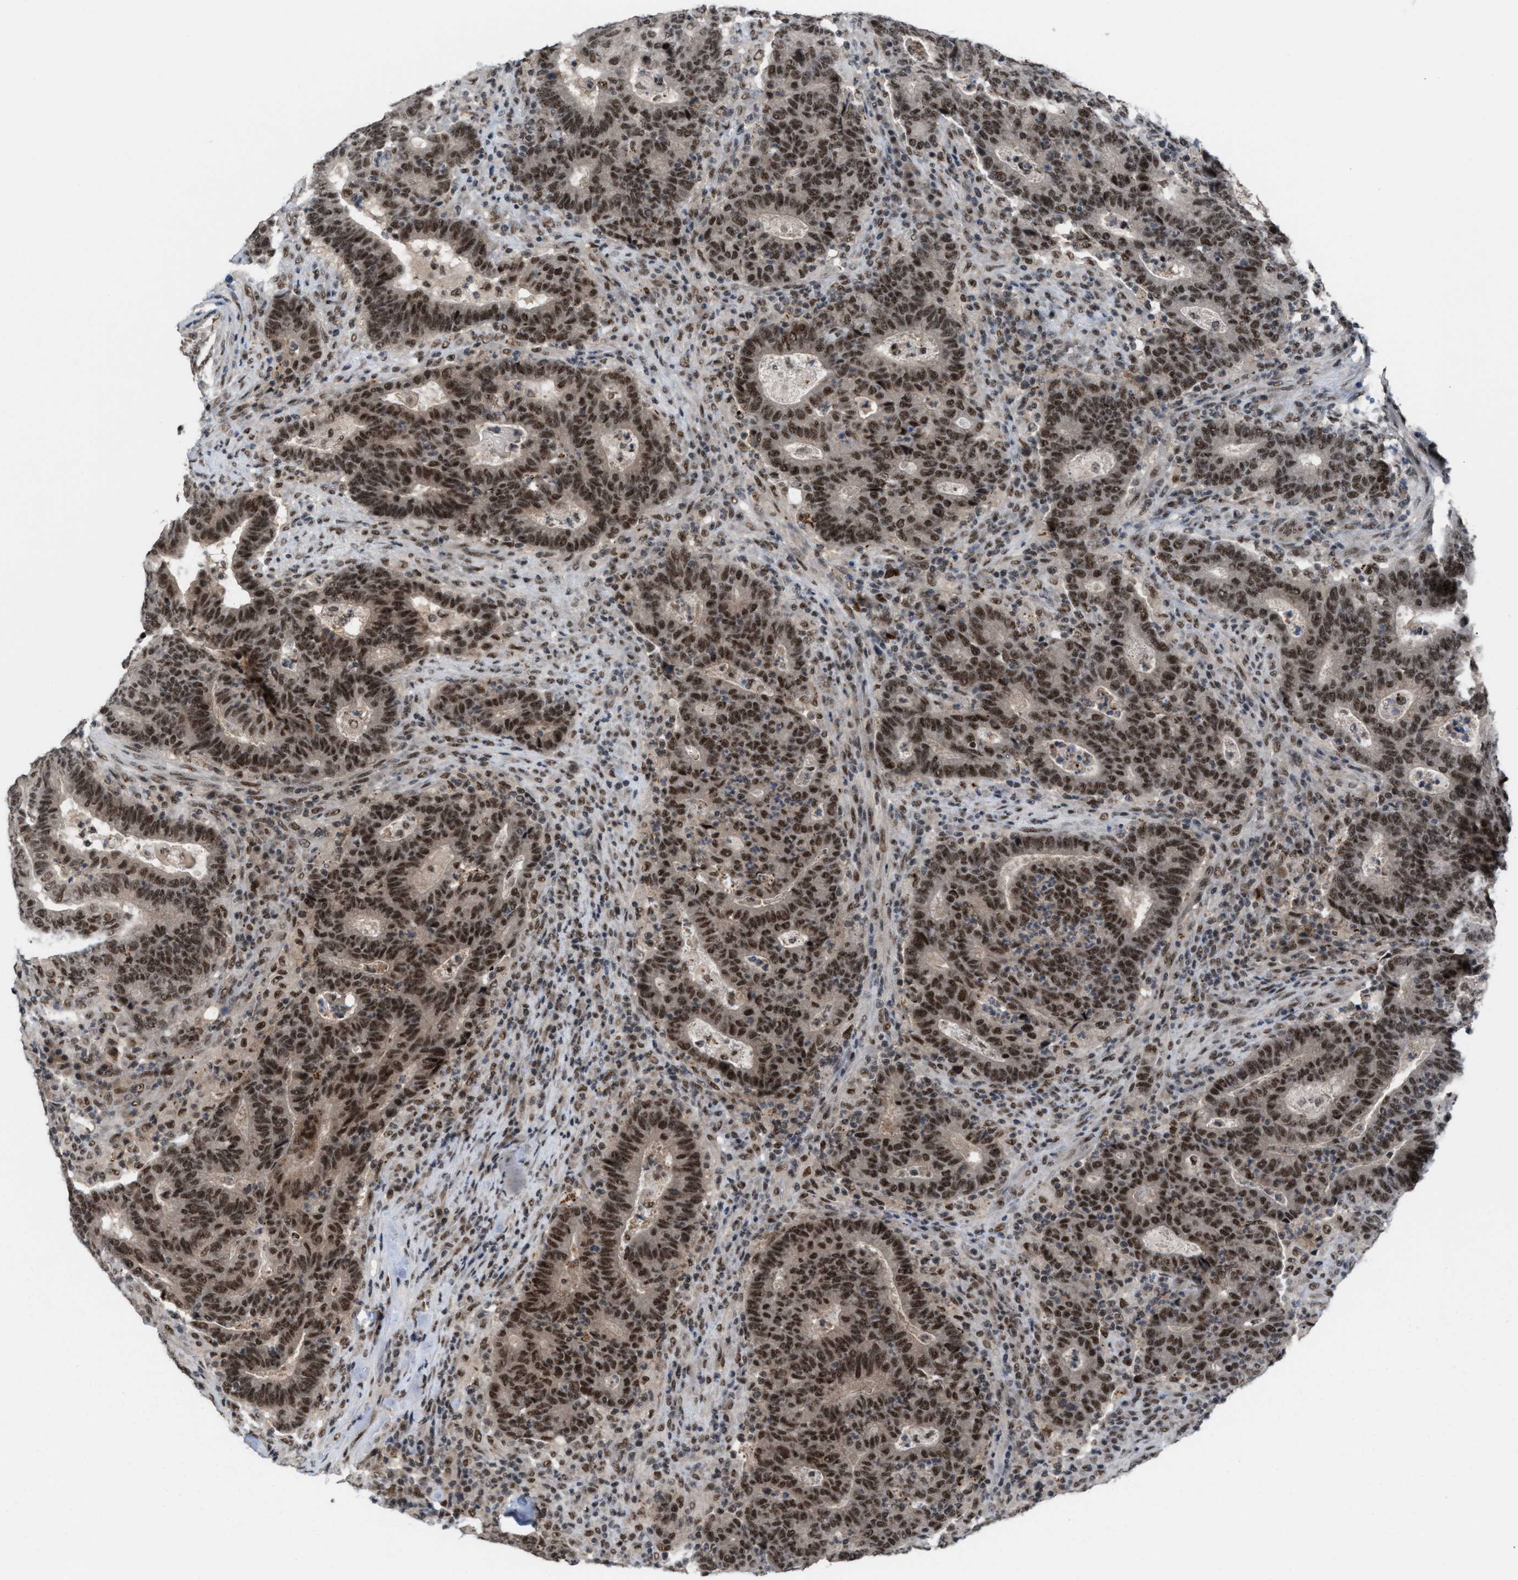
{"staining": {"intensity": "strong", "quantity": ">75%", "location": "nuclear"}, "tissue": "colorectal cancer", "cell_type": "Tumor cells", "image_type": "cancer", "snomed": [{"axis": "morphology", "description": "Adenocarcinoma, NOS"}, {"axis": "topography", "description": "Colon"}], "caption": "IHC photomicrograph of neoplastic tissue: human colorectal adenocarcinoma stained using immunohistochemistry shows high levels of strong protein expression localized specifically in the nuclear of tumor cells, appearing as a nuclear brown color.", "gene": "PRPF4", "patient": {"sex": "female", "age": 75}}